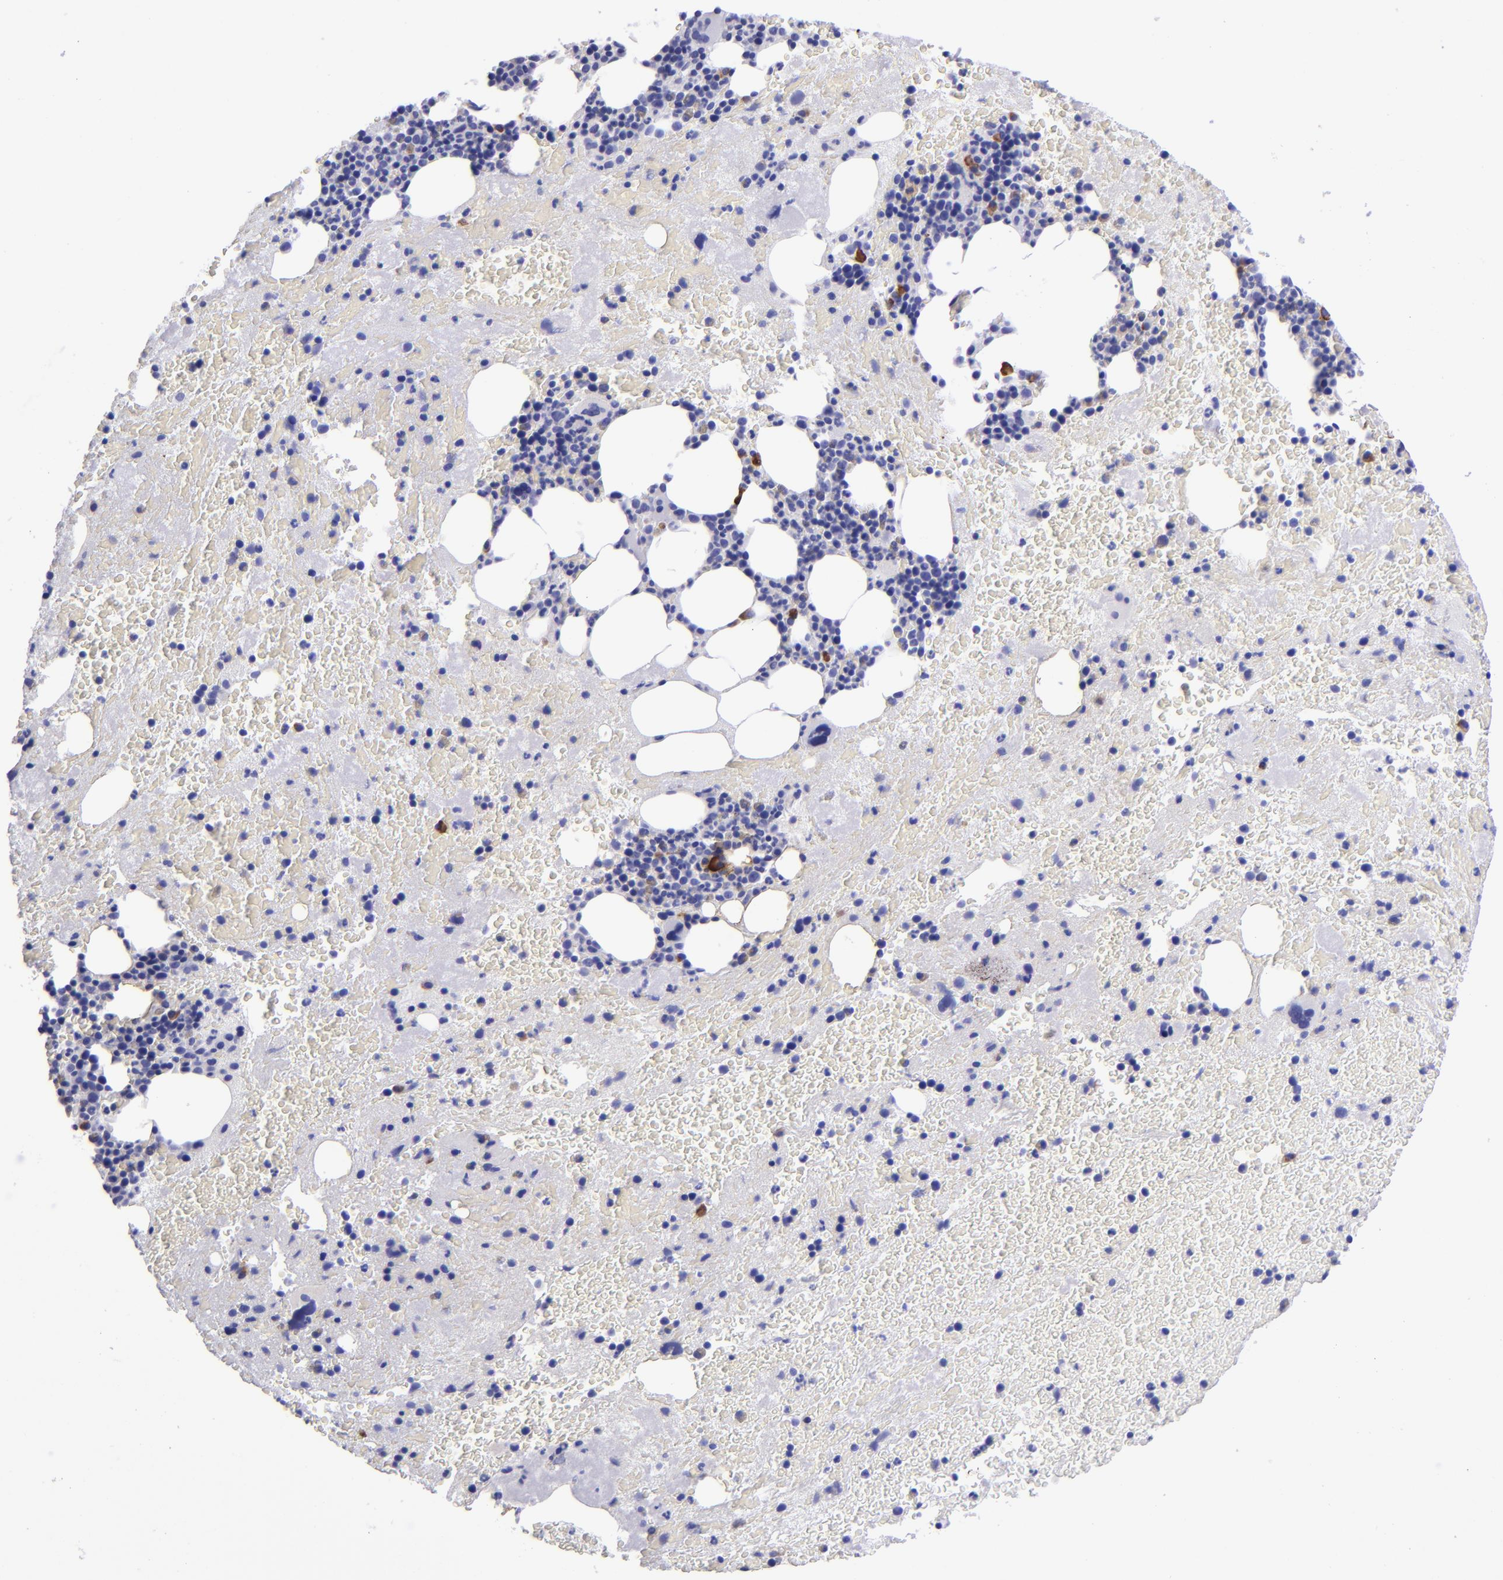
{"staining": {"intensity": "strong", "quantity": "<25%", "location": "cytoplasmic/membranous"}, "tissue": "bone marrow", "cell_type": "Hematopoietic cells", "image_type": "normal", "snomed": [{"axis": "morphology", "description": "Normal tissue, NOS"}, {"axis": "topography", "description": "Bone marrow"}], "caption": "Brown immunohistochemical staining in normal human bone marrow exhibits strong cytoplasmic/membranous staining in approximately <25% of hematopoietic cells. Ihc stains the protein in brown and the nuclei are stained blue.", "gene": "TYRP1", "patient": {"sex": "male", "age": 76}}